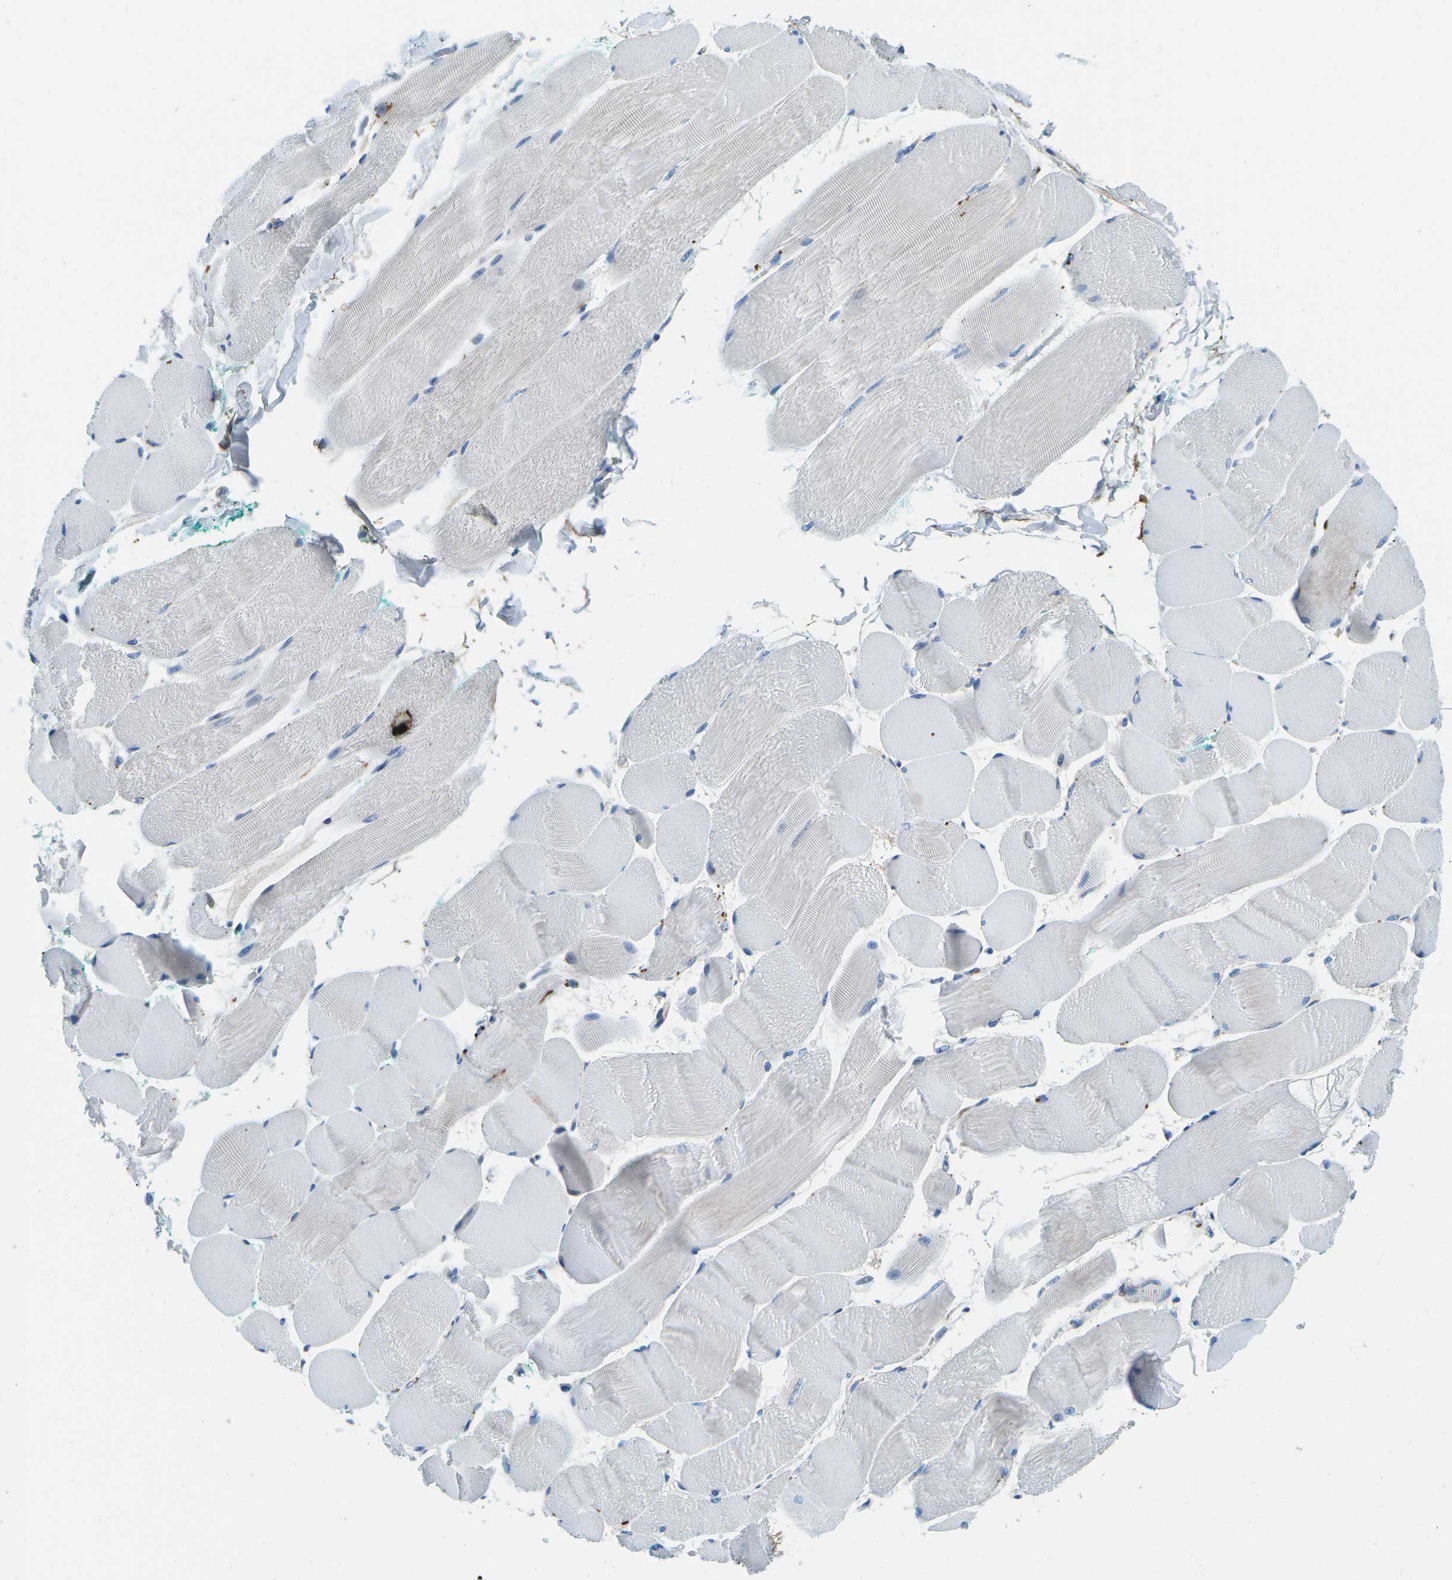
{"staining": {"intensity": "negative", "quantity": "none", "location": "none"}, "tissue": "skeletal muscle", "cell_type": "Myocytes", "image_type": "normal", "snomed": [{"axis": "morphology", "description": "Normal tissue, NOS"}, {"axis": "morphology", "description": "Squamous cell carcinoma, NOS"}, {"axis": "topography", "description": "Skeletal muscle"}], "caption": "High power microscopy histopathology image of an immunohistochemistry (IHC) micrograph of normal skeletal muscle, revealing no significant staining in myocytes.", "gene": "CFB", "patient": {"sex": "male", "age": 51}}